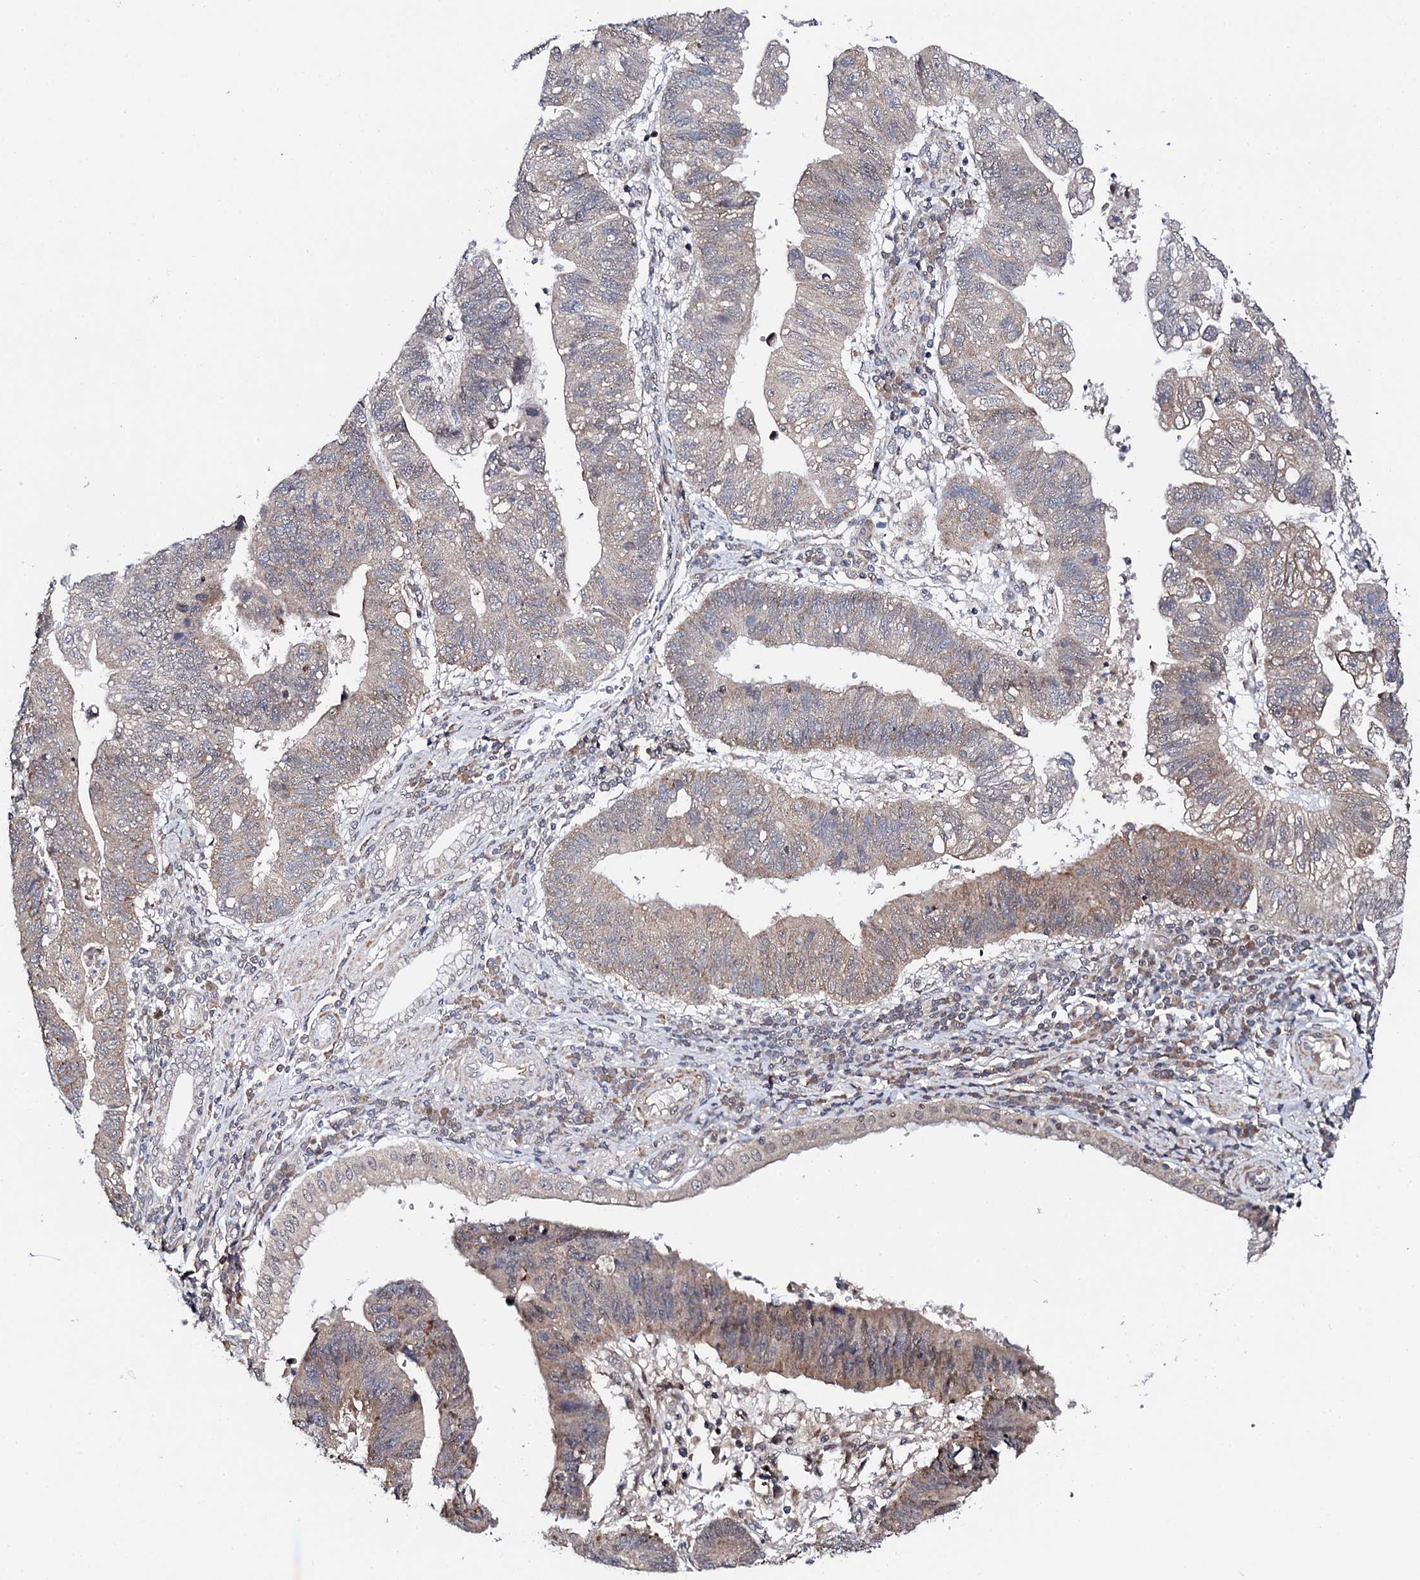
{"staining": {"intensity": "weak", "quantity": "25%-75%", "location": "cytoplasmic/membranous"}, "tissue": "stomach cancer", "cell_type": "Tumor cells", "image_type": "cancer", "snomed": [{"axis": "morphology", "description": "Adenocarcinoma, NOS"}, {"axis": "topography", "description": "Stomach"}], "caption": "Tumor cells exhibit weak cytoplasmic/membranous staining in about 25%-75% of cells in stomach cancer (adenocarcinoma).", "gene": "FAM111A", "patient": {"sex": "male", "age": 59}}